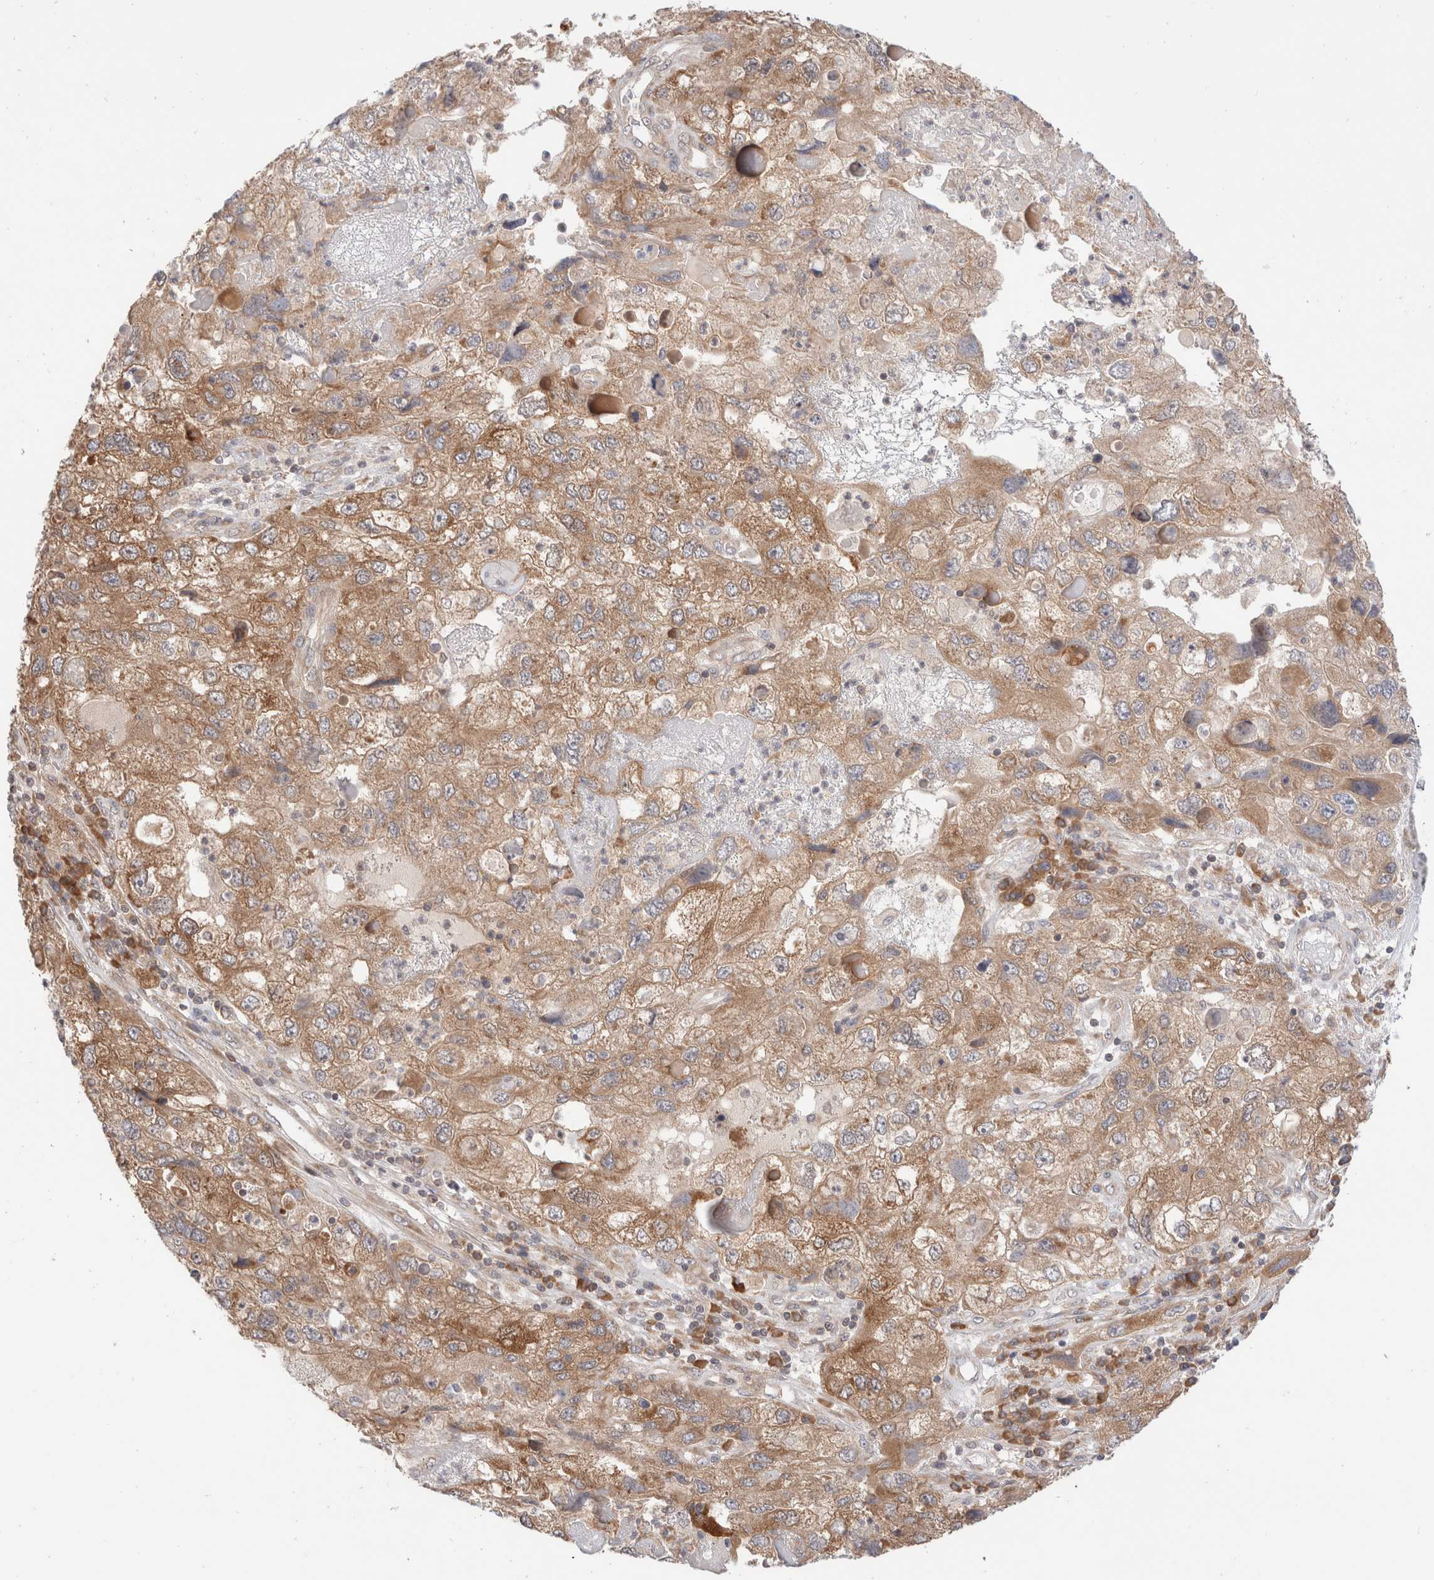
{"staining": {"intensity": "moderate", "quantity": ">75%", "location": "cytoplasmic/membranous"}, "tissue": "endometrial cancer", "cell_type": "Tumor cells", "image_type": "cancer", "snomed": [{"axis": "morphology", "description": "Adenocarcinoma, NOS"}, {"axis": "topography", "description": "Endometrium"}], "caption": "Protein staining displays moderate cytoplasmic/membranous expression in approximately >75% of tumor cells in endometrial cancer (adenocarcinoma).", "gene": "XKR4", "patient": {"sex": "female", "age": 49}}